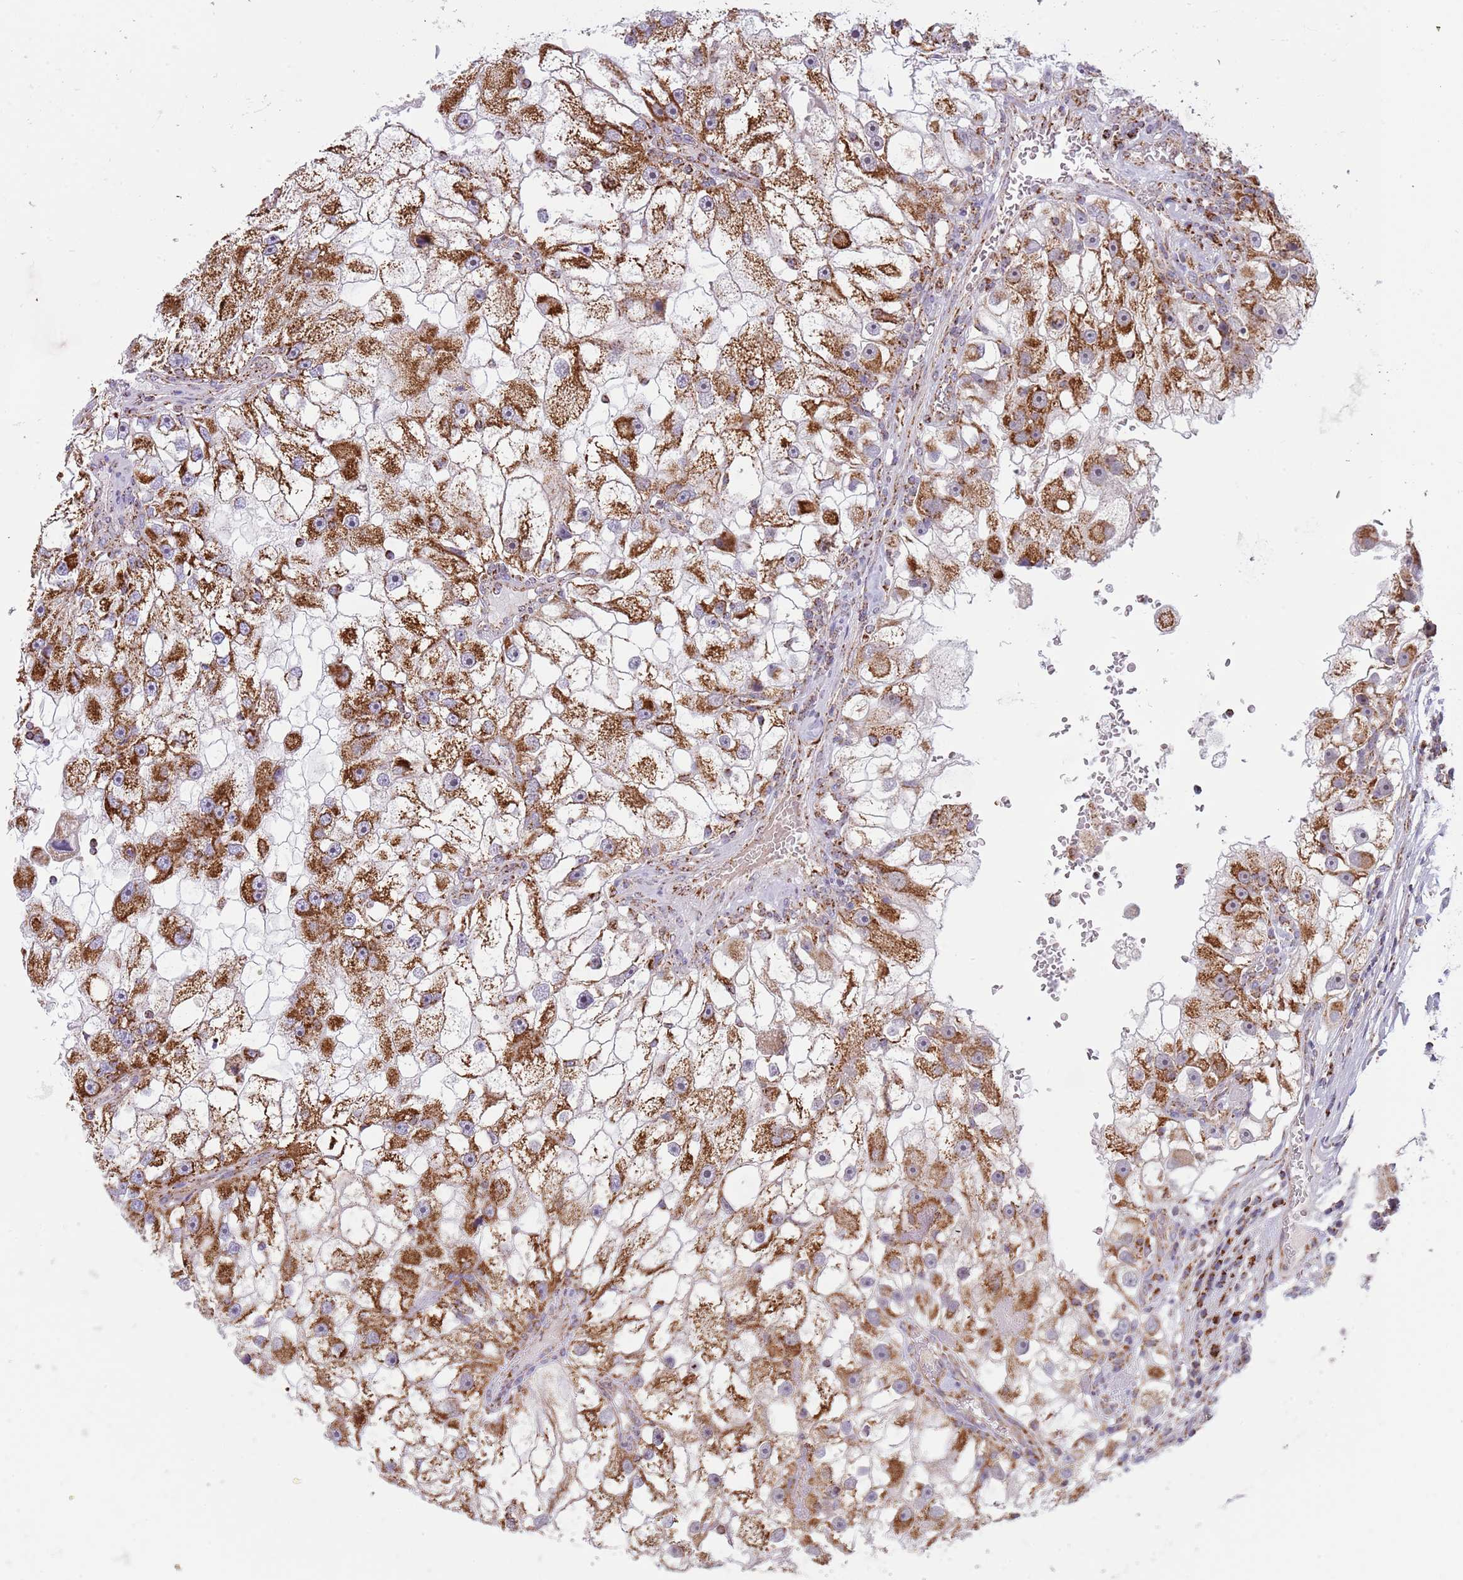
{"staining": {"intensity": "strong", "quantity": ">75%", "location": "cytoplasmic/membranous"}, "tissue": "renal cancer", "cell_type": "Tumor cells", "image_type": "cancer", "snomed": [{"axis": "morphology", "description": "Adenocarcinoma, NOS"}, {"axis": "topography", "description": "Kidney"}], "caption": "Protein expression analysis of renal adenocarcinoma reveals strong cytoplasmic/membranous expression in about >75% of tumor cells.", "gene": "LHX6", "patient": {"sex": "male", "age": 63}}